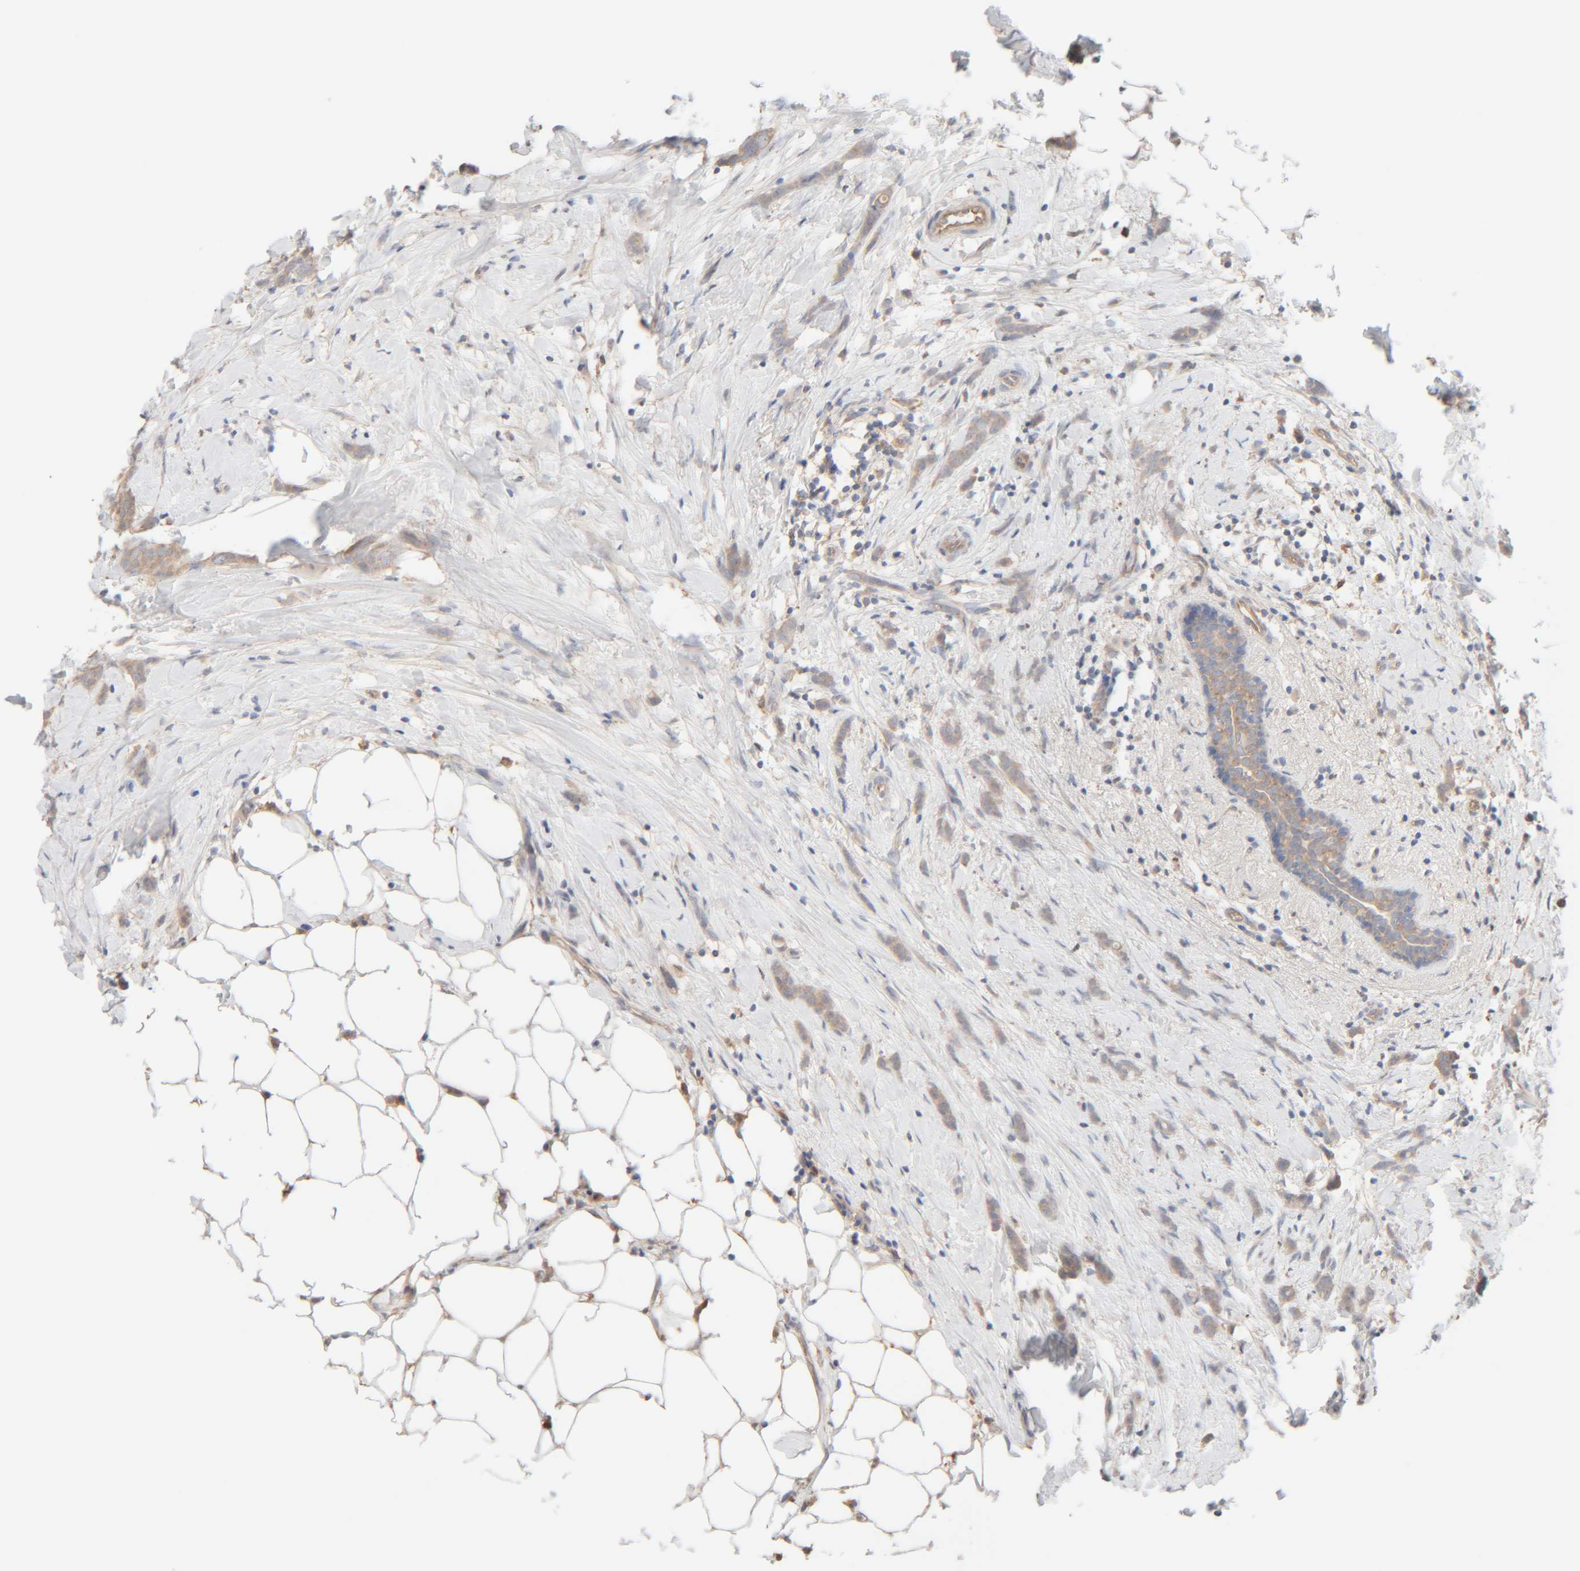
{"staining": {"intensity": "weak", "quantity": "<25%", "location": "cytoplasmic/membranous"}, "tissue": "breast cancer", "cell_type": "Tumor cells", "image_type": "cancer", "snomed": [{"axis": "morphology", "description": "Lobular carcinoma, in situ"}, {"axis": "morphology", "description": "Lobular carcinoma"}, {"axis": "topography", "description": "Breast"}], "caption": "DAB (3,3'-diaminobenzidine) immunohistochemical staining of breast lobular carcinoma in situ demonstrates no significant expression in tumor cells.", "gene": "TMEM192", "patient": {"sex": "female", "age": 41}}